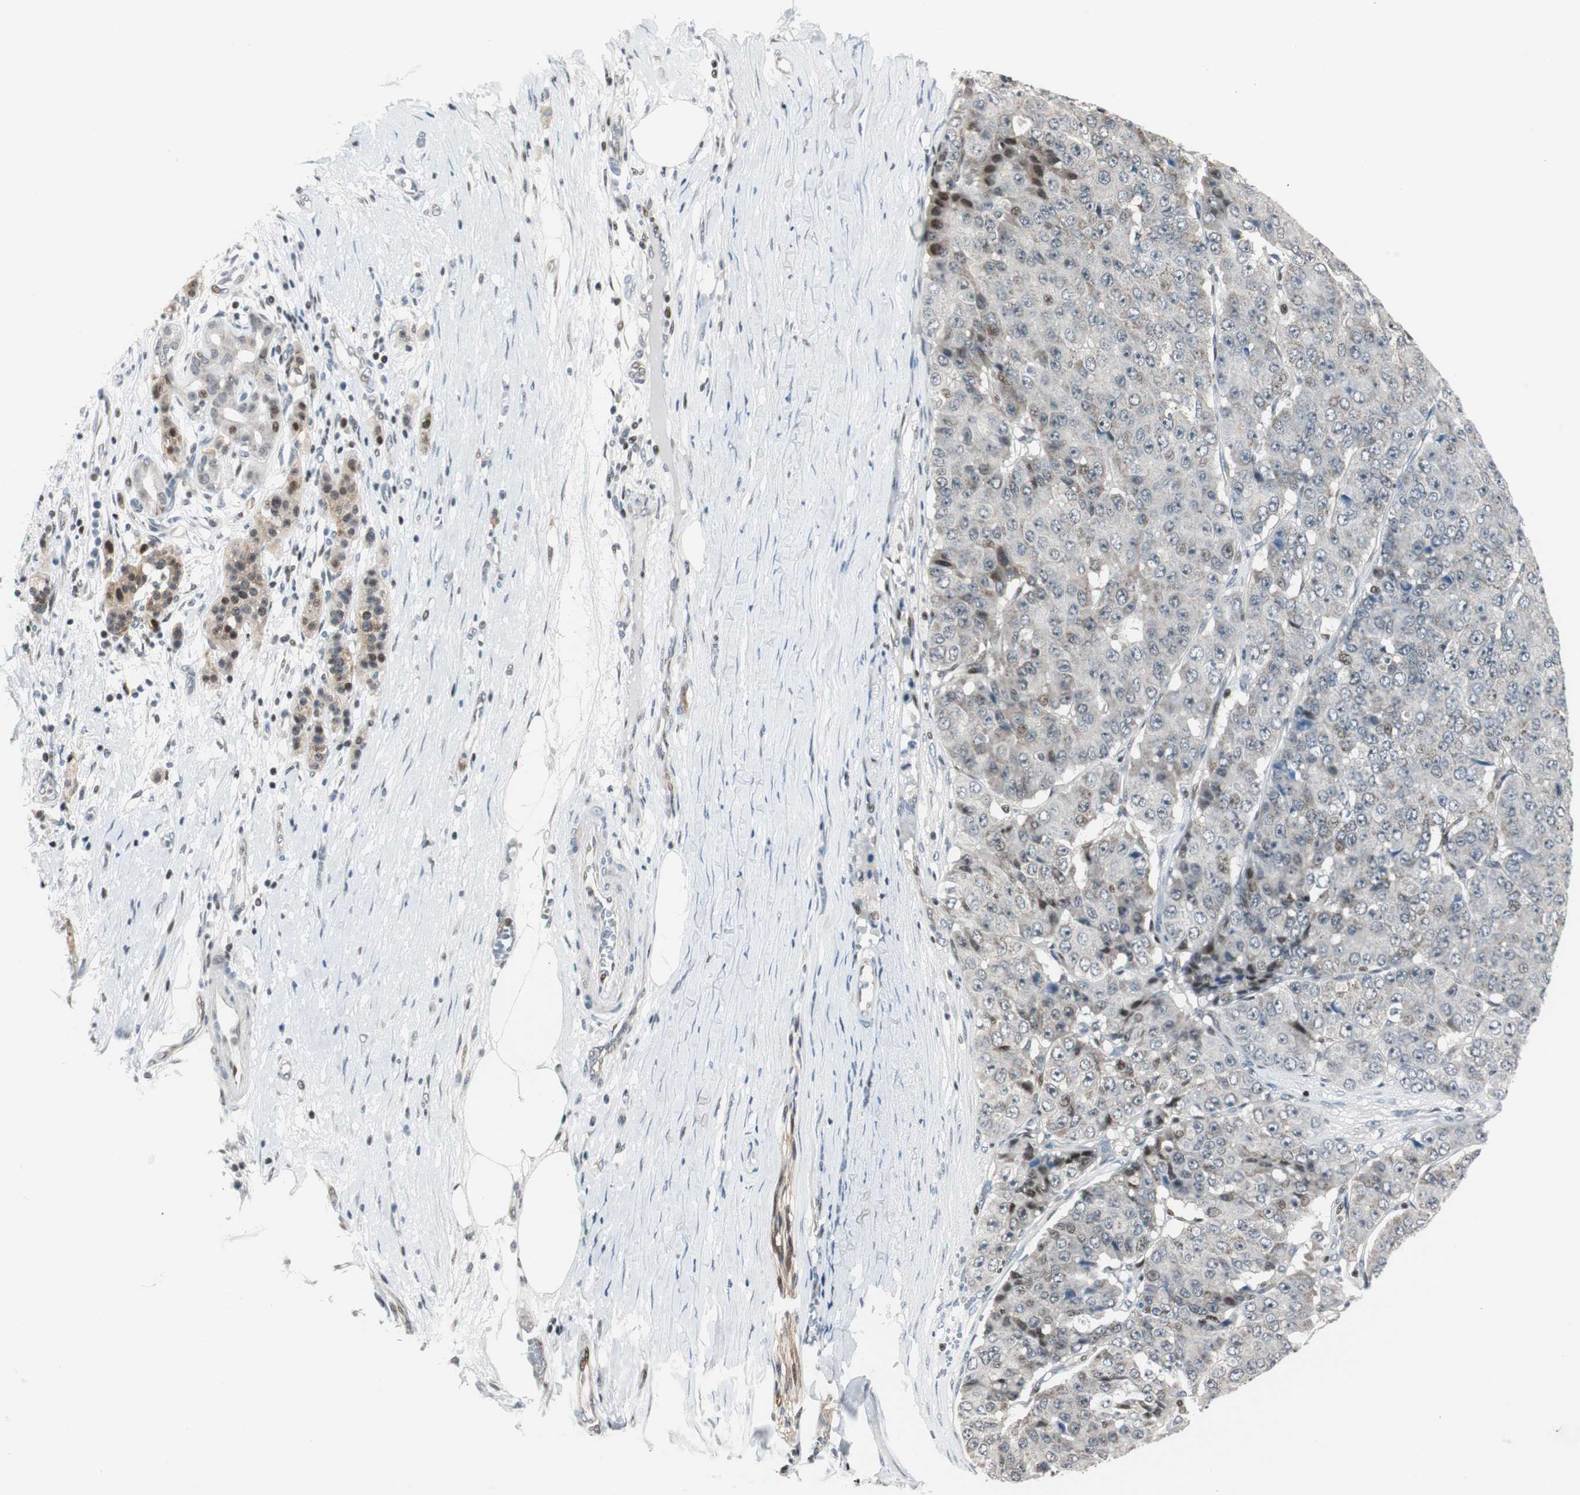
{"staining": {"intensity": "weak", "quantity": "<25%", "location": "nuclear"}, "tissue": "pancreatic cancer", "cell_type": "Tumor cells", "image_type": "cancer", "snomed": [{"axis": "morphology", "description": "Adenocarcinoma, NOS"}, {"axis": "topography", "description": "Pancreas"}], "caption": "Immunohistochemistry of human adenocarcinoma (pancreatic) demonstrates no positivity in tumor cells. The staining was performed using DAB to visualize the protein expression in brown, while the nuclei were stained in blue with hematoxylin (Magnification: 20x).", "gene": "RAD1", "patient": {"sex": "male", "age": 50}}